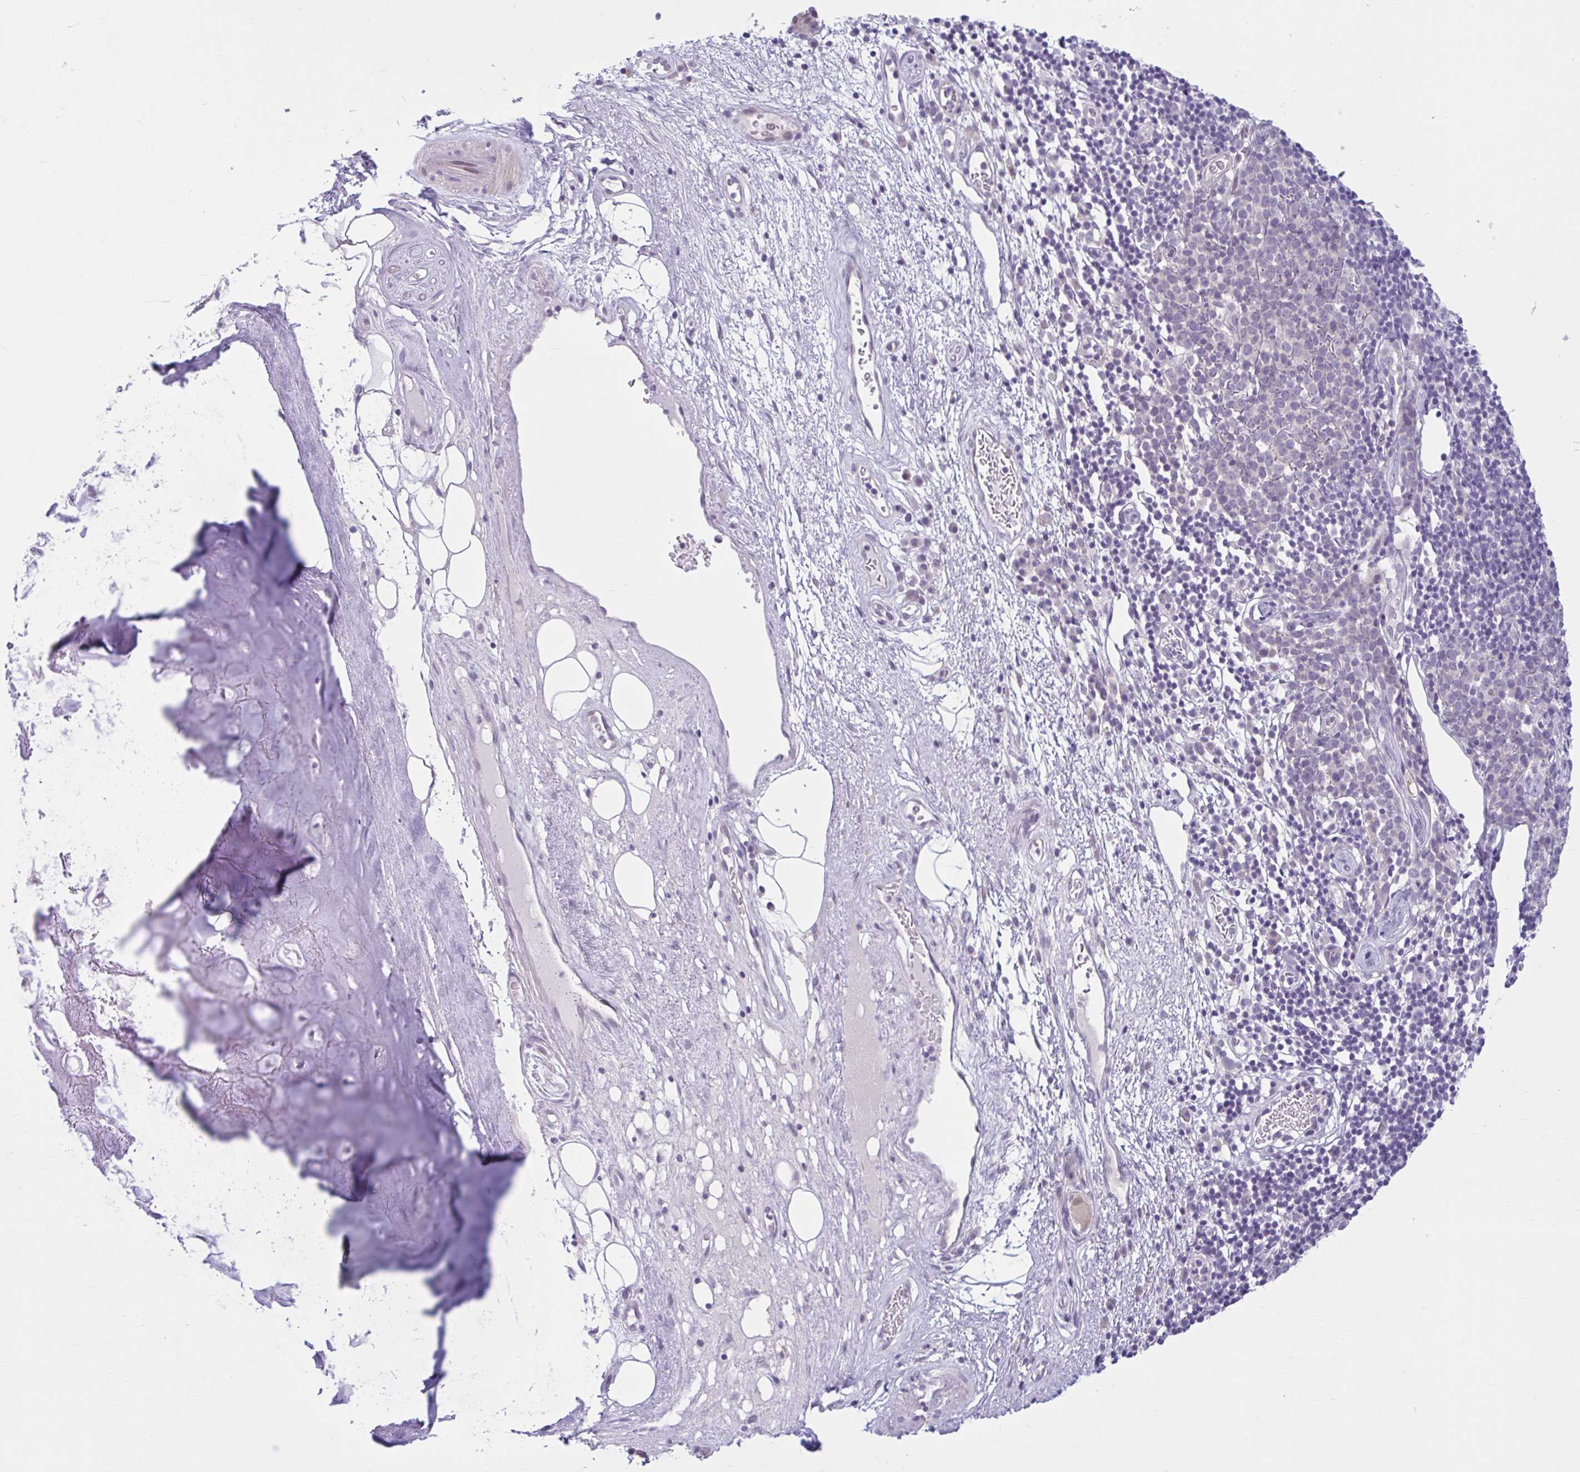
{"staining": {"intensity": "weak", "quantity": "<25%", "location": "nuclear"}, "tissue": "nasopharynx", "cell_type": "Respiratory epithelial cells", "image_type": "normal", "snomed": [{"axis": "morphology", "description": "Normal tissue, NOS"}, {"axis": "topography", "description": "Lymph node"}, {"axis": "topography", "description": "Cartilage tissue"}, {"axis": "topography", "description": "Nasopharynx"}], "caption": "Immunohistochemistry micrograph of normal nasopharynx stained for a protein (brown), which displays no positivity in respiratory epithelial cells.", "gene": "FAM153A", "patient": {"sex": "male", "age": 63}}